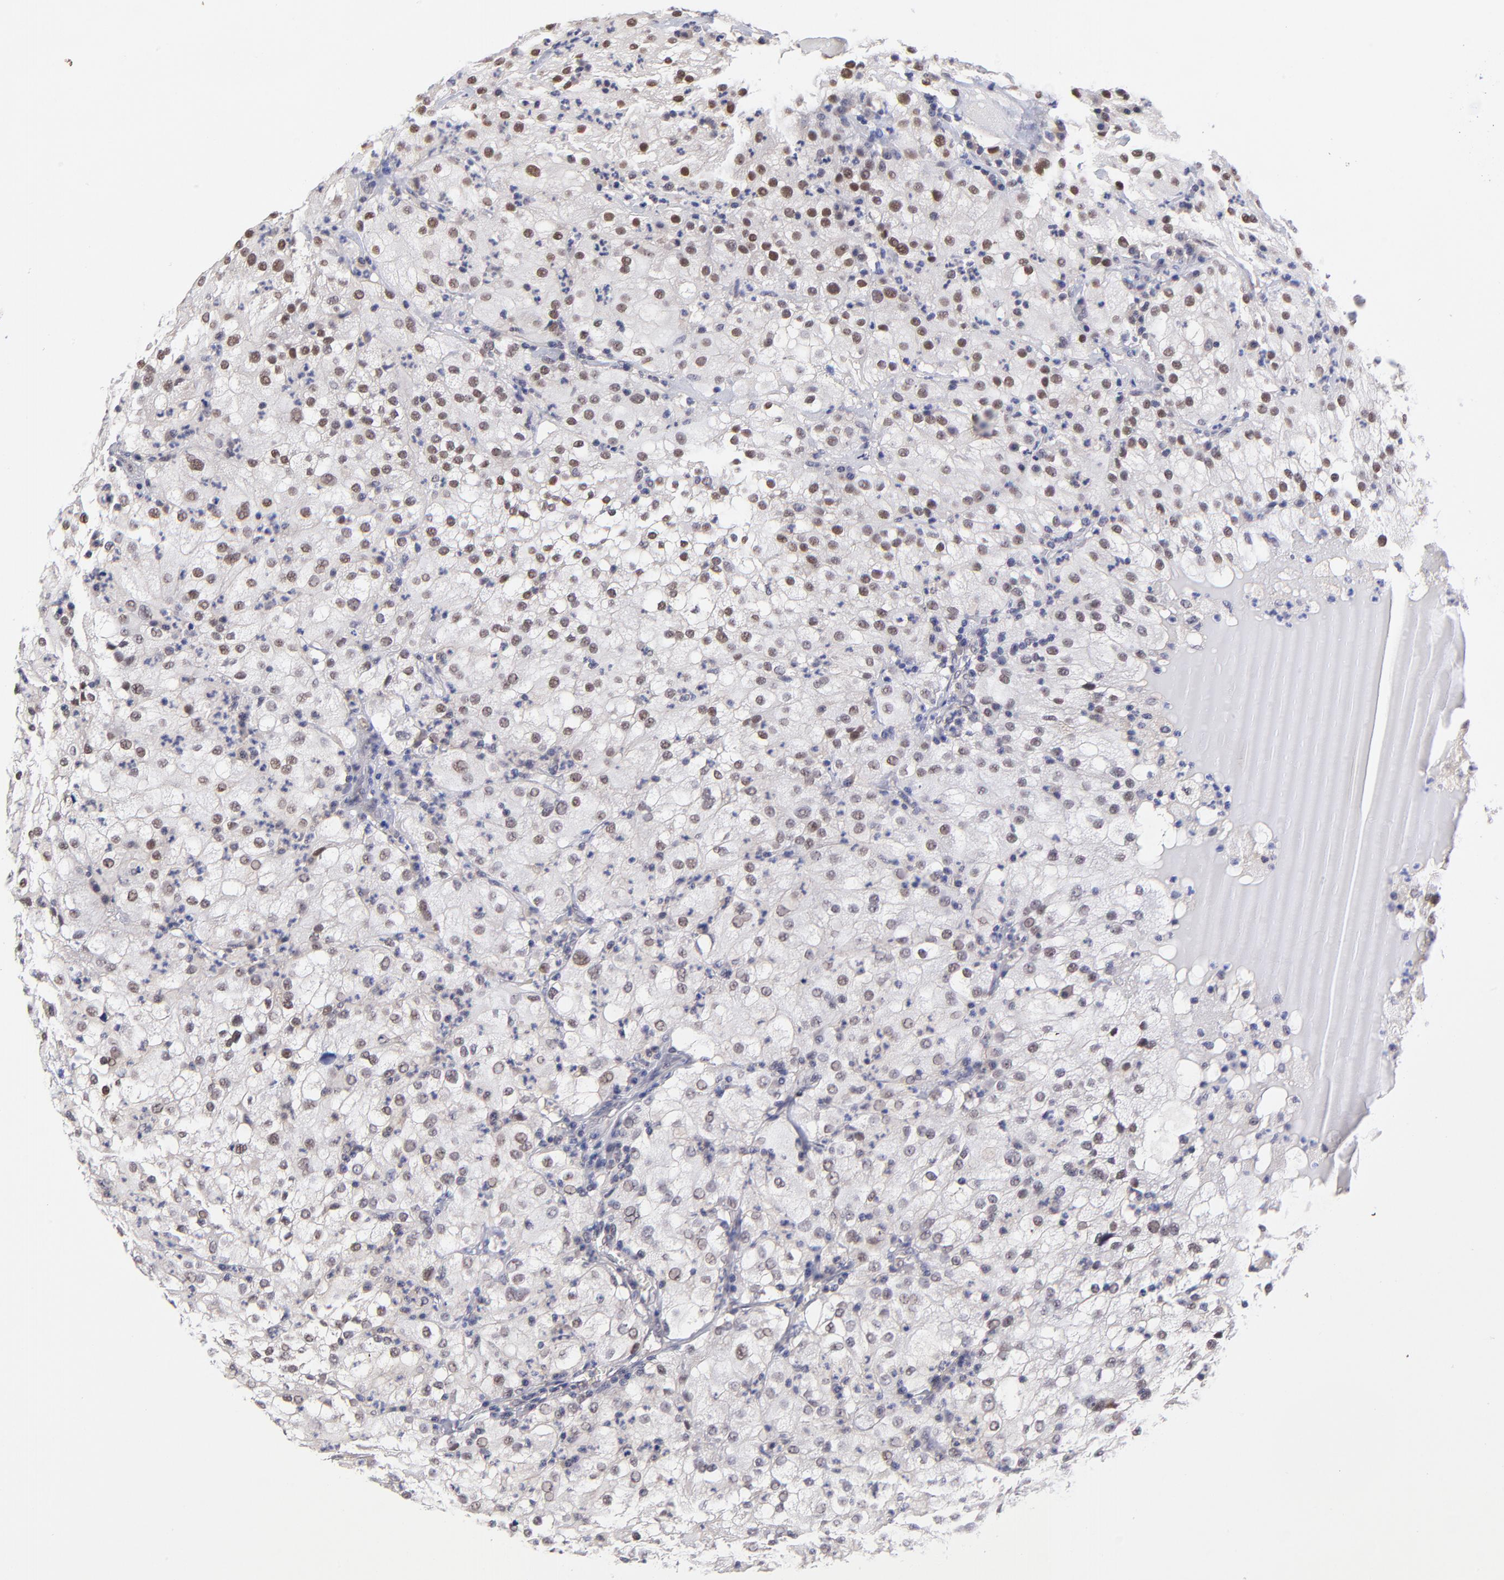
{"staining": {"intensity": "weak", "quantity": ">75%", "location": "nuclear"}, "tissue": "renal cancer", "cell_type": "Tumor cells", "image_type": "cancer", "snomed": [{"axis": "morphology", "description": "Adenocarcinoma, NOS"}, {"axis": "topography", "description": "Kidney"}], "caption": "High-power microscopy captured an IHC micrograph of renal adenocarcinoma, revealing weak nuclear staining in about >75% of tumor cells.", "gene": "UBE2E3", "patient": {"sex": "male", "age": 59}}